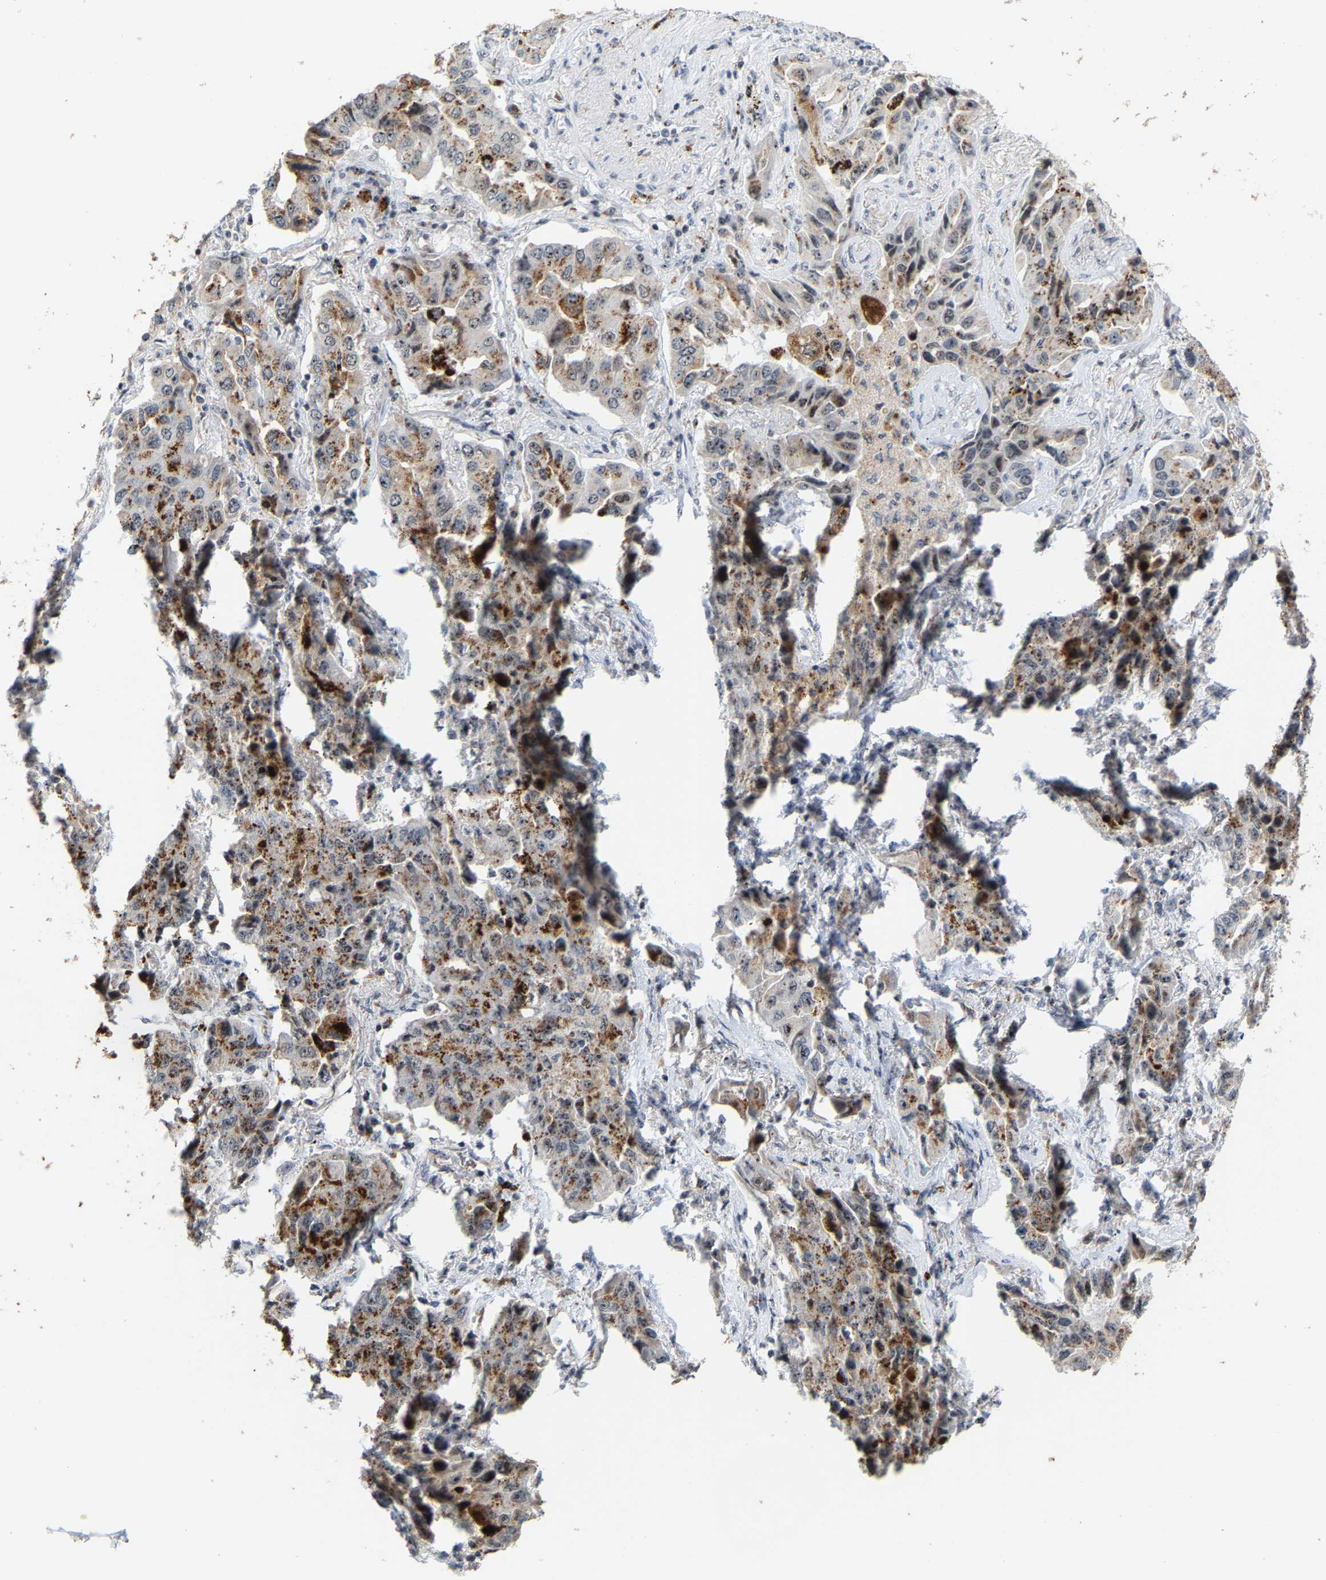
{"staining": {"intensity": "moderate", "quantity": ">75%", "location": "cytoplasmic/membranous,nuclear"}, "tissue": "lung cancer", "cell_type": "Tumor cells", "image_type": "cancer", "snomed": [{"axis": "morphology", "description": "Adenocarcinoma, NOS"}, {"axis": "topography", "description": "Lung"}], "caption": "About >75% of tumor cells in adenocarcinoma (lung) exhibit moderate cytoplasmic/membranous and nuclear protein positivity as visualized by brown immunohistochemical staining.", "gene": "NOP58", "patient": {"sex": "female", "age": 65}}